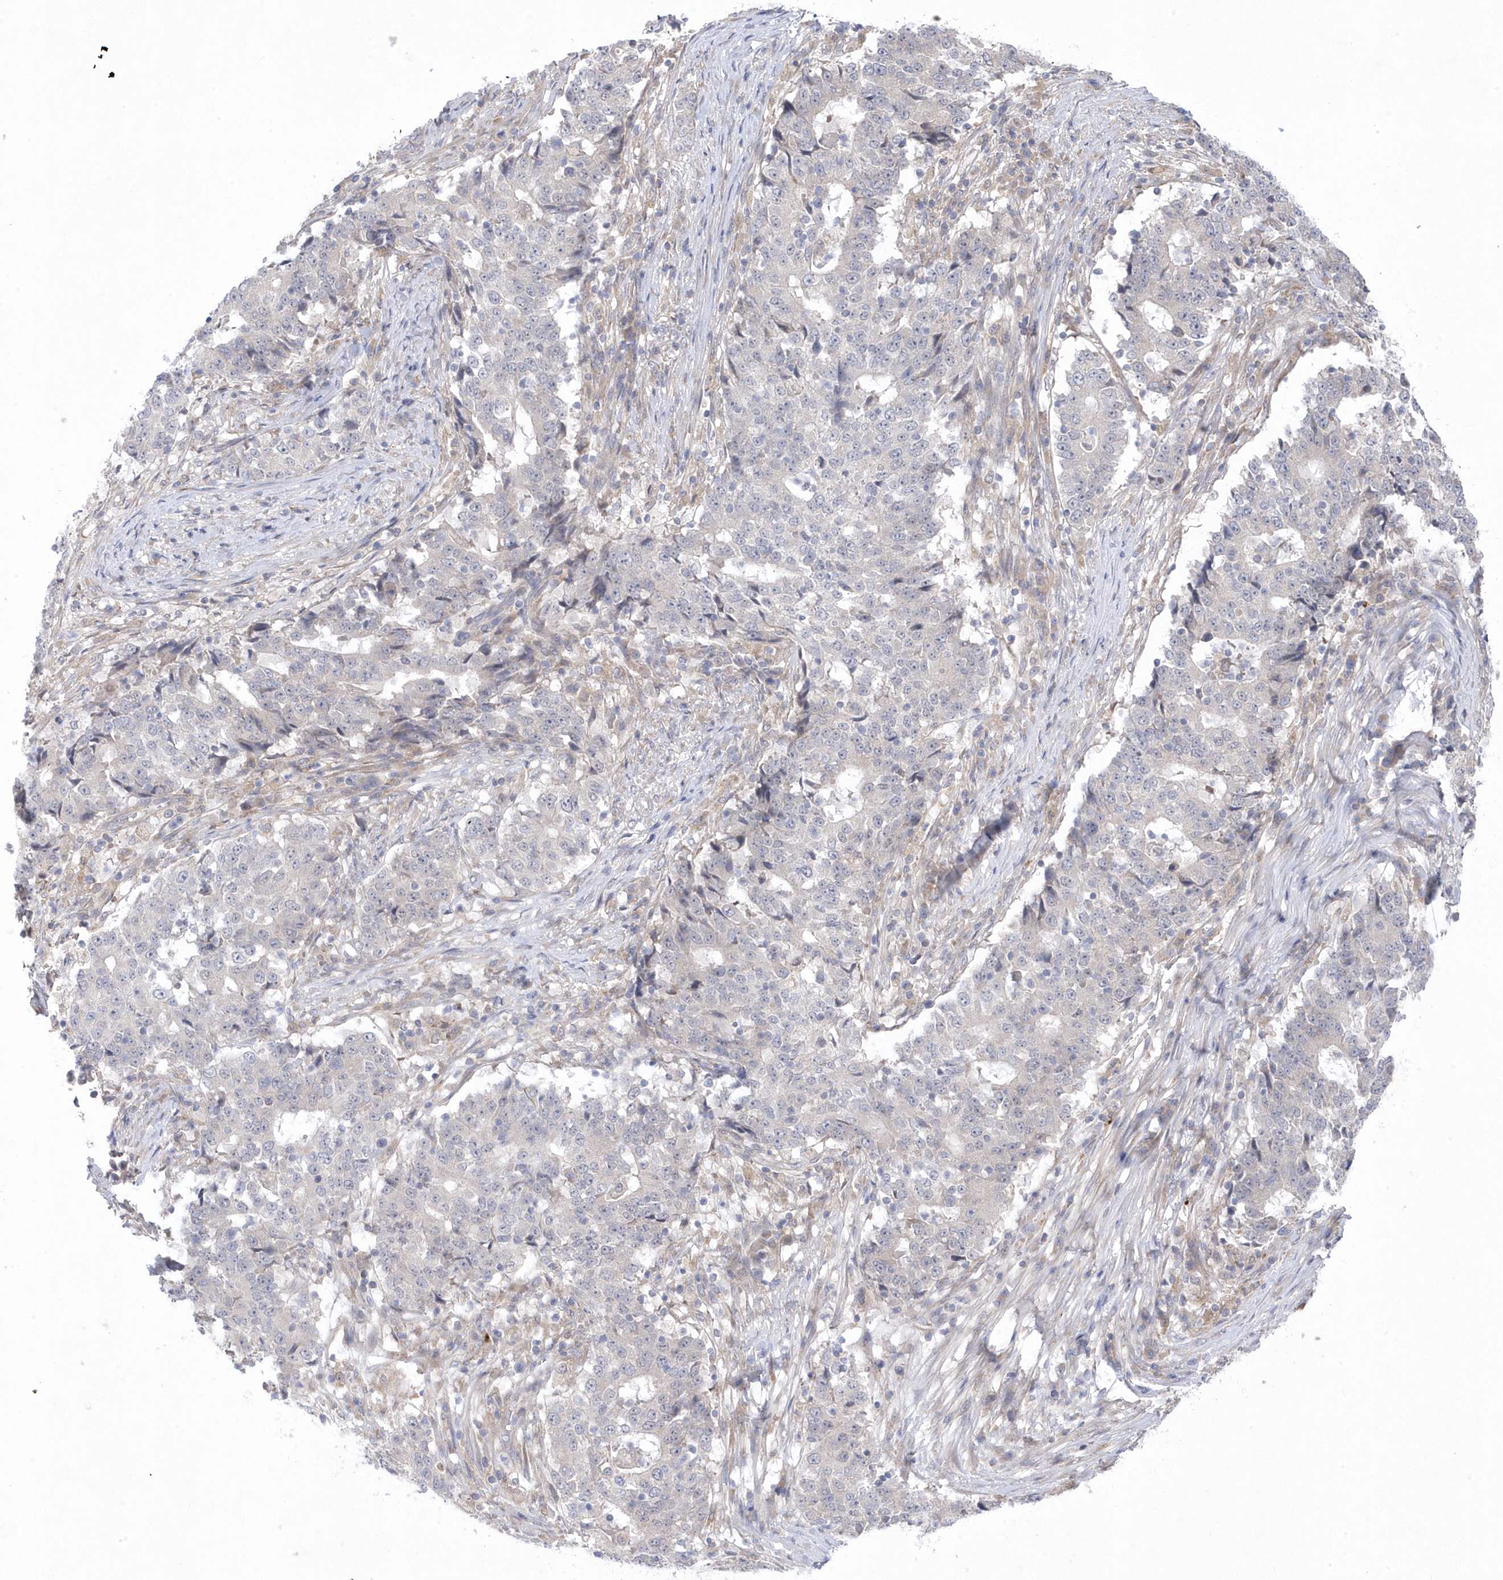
{"staining": {"intensity": "negative", "quantity": "none", "location": "none"}, "tissue": "stomach cancer", "cell_type": "Tumor cells", "image_type": "cancer", "snomed": [{"axis": "morphology", "description": "Adenocarcinoma, NOS"}, {"axis": "topography", "description": "Stomach"}], "caption": "DAB immunohistochemical staining of stomach cancer (adenocarcinoma) demonstrates no significant staining in tumor cells. (DAB immunohistochemistry (IHC), high magnification).", "gene": "ANAPC1", "patient": {"sex": "male", "age": 59}}